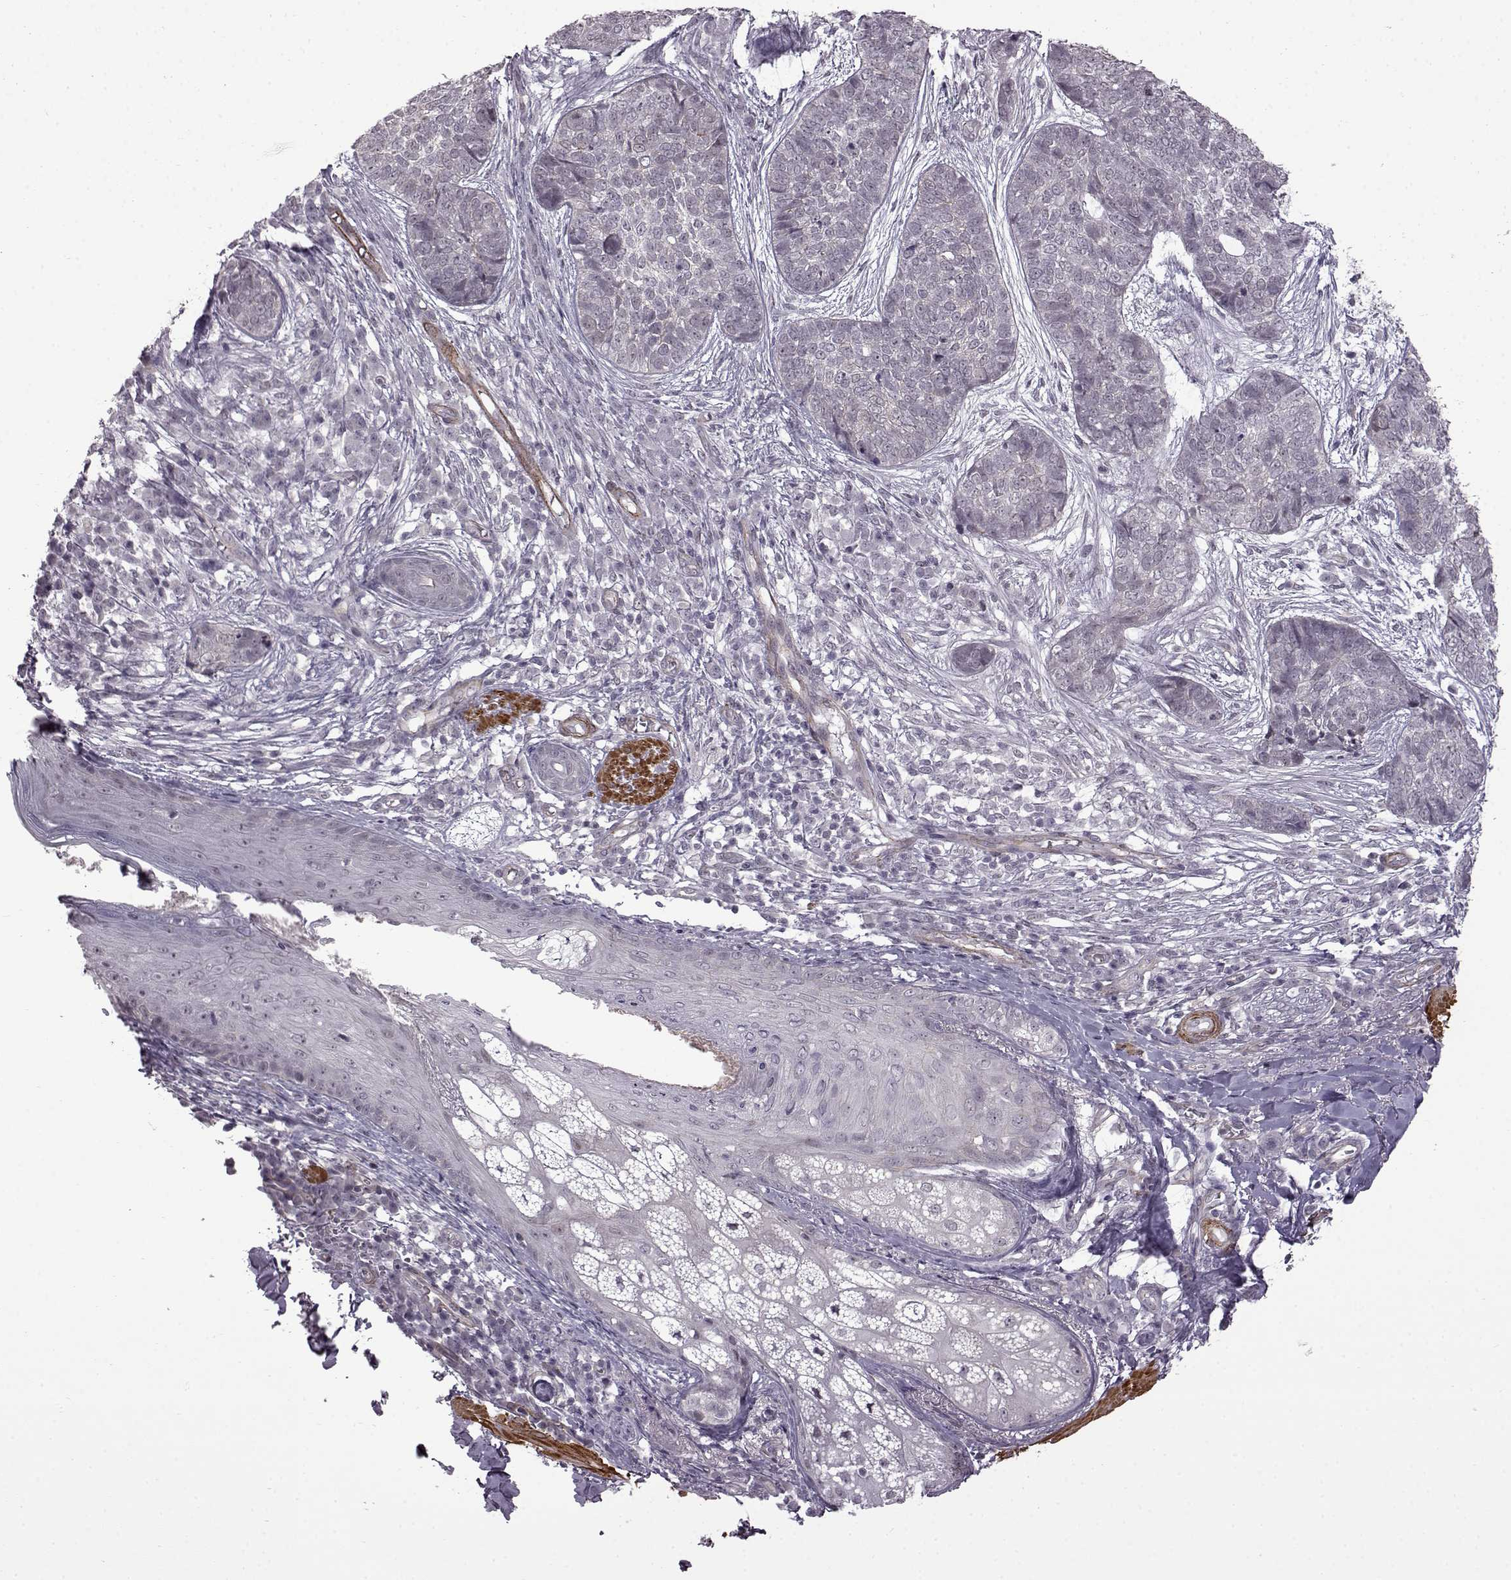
{"staining": {"intensity": "negative", "quantity": "none", "location": "none"}, "tissue": "skin cancer", "cell_type": "Tumor cells", "image_type": "cancer", "snomed": [{"axis": "morphology", "description": "Basal cell carcinoma"}, {"axis": "topography", "description": "Skin"}], "caption": "This photomicrograph is of skin basal cell carcinoma stained with IHC to label a protein in brown with the nuclei are counter-stained blue. There is no positivity in tumor cells.", "gene": "SYNPO2", "patient": {"sex": "female", "age": 69}}